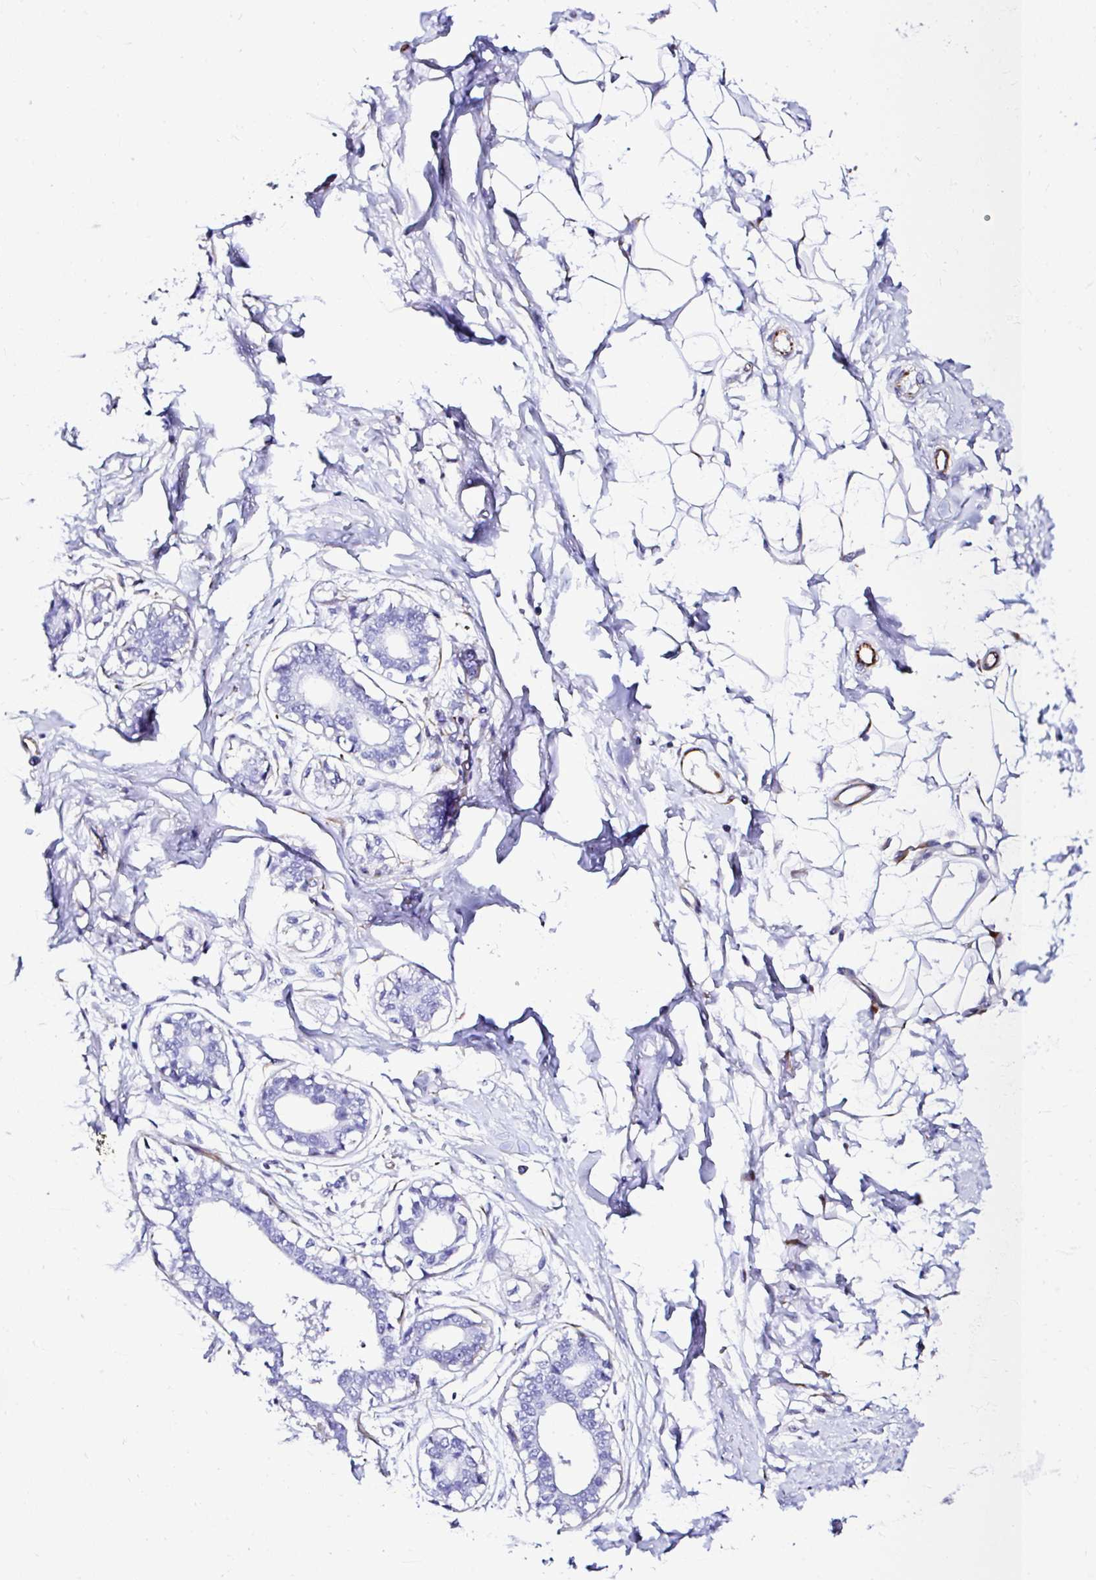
{"staining": {"intensity": "negative", "quantity": "none", "location": "none"}, "tissue": "breast", "cell_type": "Adipocytes", "image_type": "normal", "snomed": [{"axis": "morphology", "description": "Normal tissue, NOS"}, {"axis": "topography", "description": "Breast"}], "caption": "Immunohistochemical staining of normal human breast reveals no significant expression in adipocytes. The staining is performed using DAB brown chromogen with nuclei counter-stained in using hematoxylin.", "gene": "DEPDC5", "patient": {"sex": "female", "age": 45}}